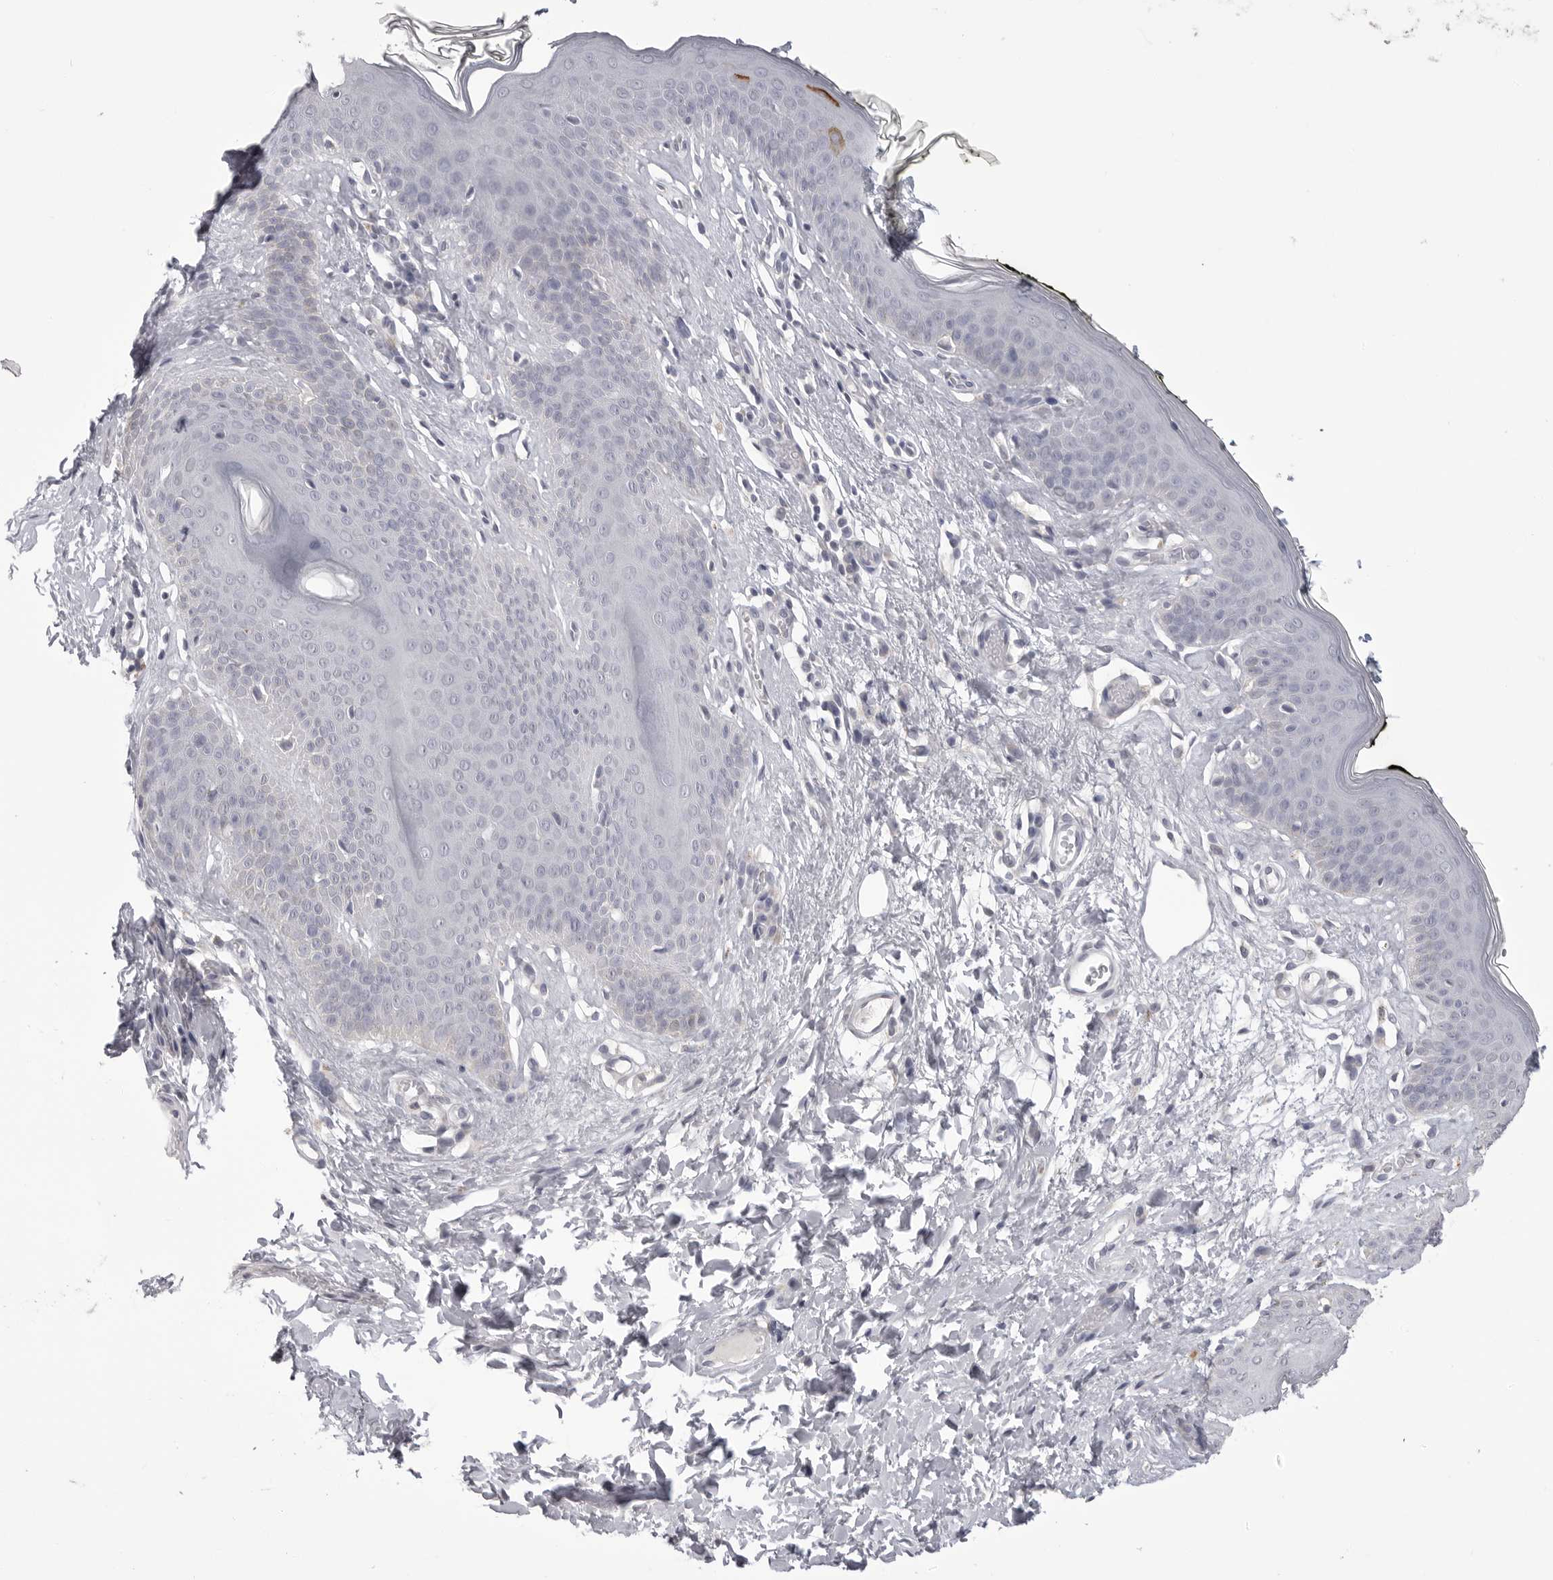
{"staining": {"intensity": "moderate", "quantity": "<25%", "location": "cytoplasmic/membranous"}, "tissue": "skin", "cell_type": "Epidermal cells", "image_type": "normal", "snomed": [{"axis": "morphology", "description": "Normal tissue, NOS"}, {"axis": "morphology", "description": "Inflammation, NOS"}, {"axis": "topography", "description": "Vulva"}], "caption": "This micrograph demonstrates IHC staining of benign skin, with low moderate cytoplasmic/membranous expression in approximately <25% of epidermal cells.", "gene": "TIMP1", "patient": {"sex": "female", "age": 84}}